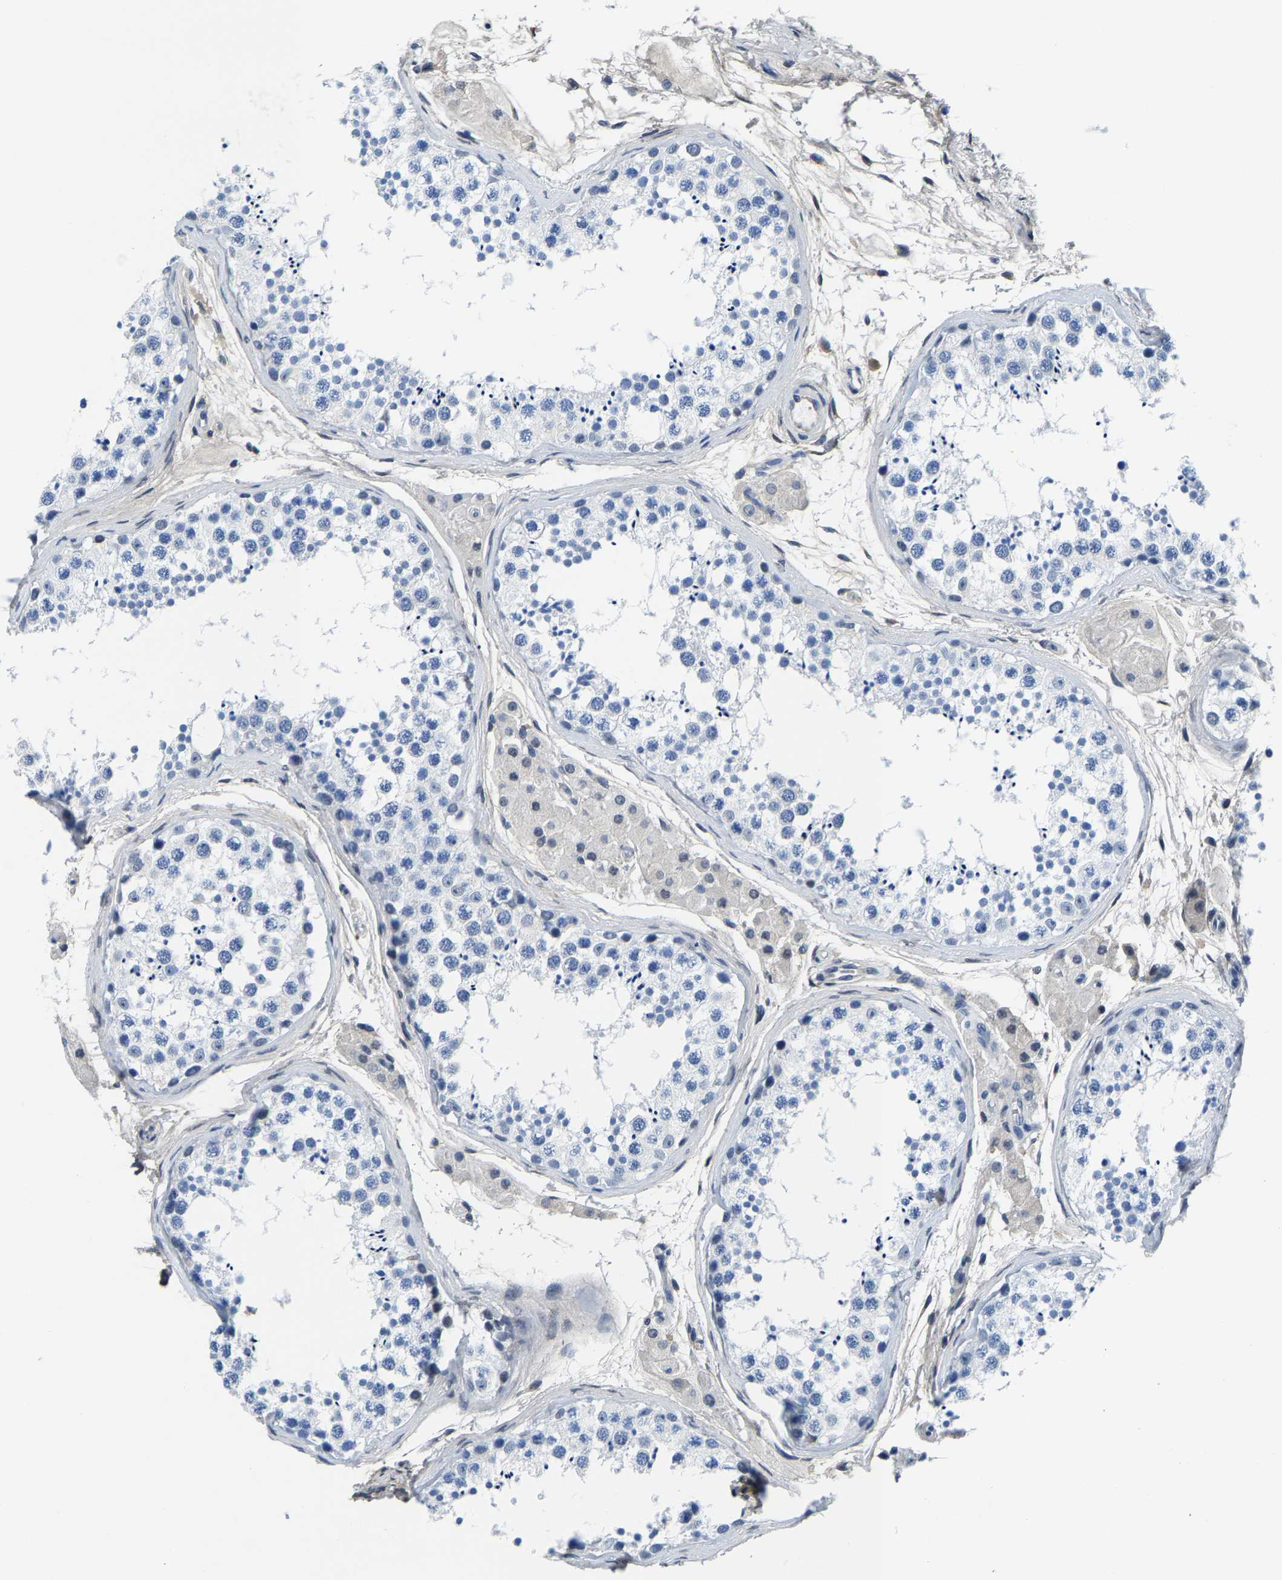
{"staining": {"intensity": "negative", "quantity": "none", "location": "none"}, "tissue": "testis", "cell_type": "Cells in seminiferous ducts", "image_type": "normal", "snomed": [{"axis": "morphology", "description": "Normal tissue, NOS"}, {"axis": "topography", "description": "Testis"}], "caption": "This image is of unremarkable testis stained with immunohistochemistry to label a protein in brown with the nuclei are counter-stained blue. There is no expression in cells in seminiferous ducts.", "gene": "SSH3", "patient": {"sex": "male", "age": 56}}